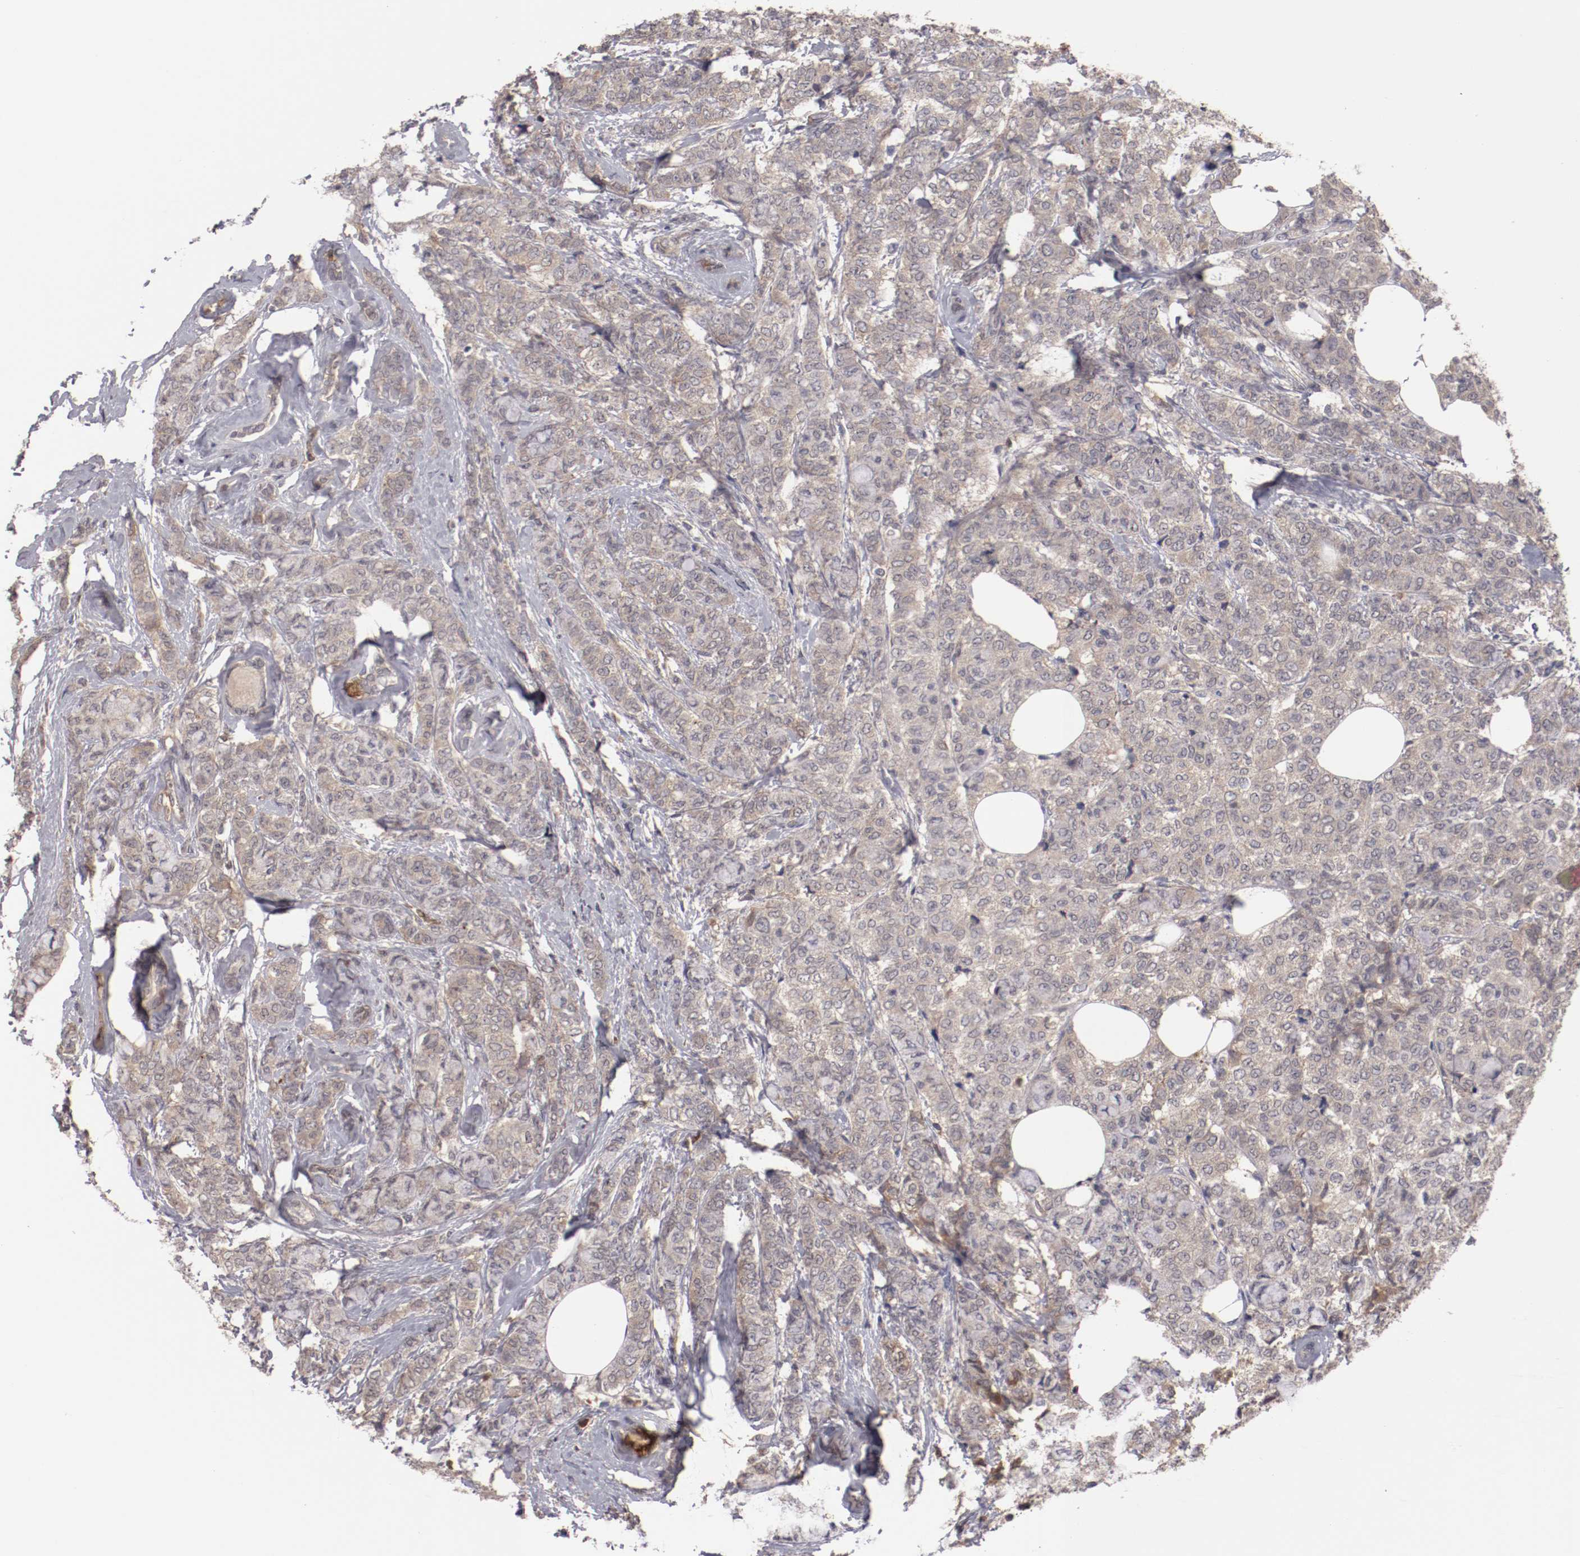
{"staining": {"intensity": "weak", "quantity": "25%-75%", "location": "cytoplasmic/membranous"}, "tissue": "breast cancer", "cell_type": "Tumor cells", "image_type": "cancer", "snomed": [{"axis": "morphology", "description": "Lobular carcinoma"}, {"axis": "topography", "description": "Breast"}], "caption": "The histopathology image reveals a brown stain indicating the presence of a protein in the cytoplasmic/membranous of tumor cells in lobular carcinoma (breast).", "gene": "CP", "patient": {"sex": "female", "age": 60}}